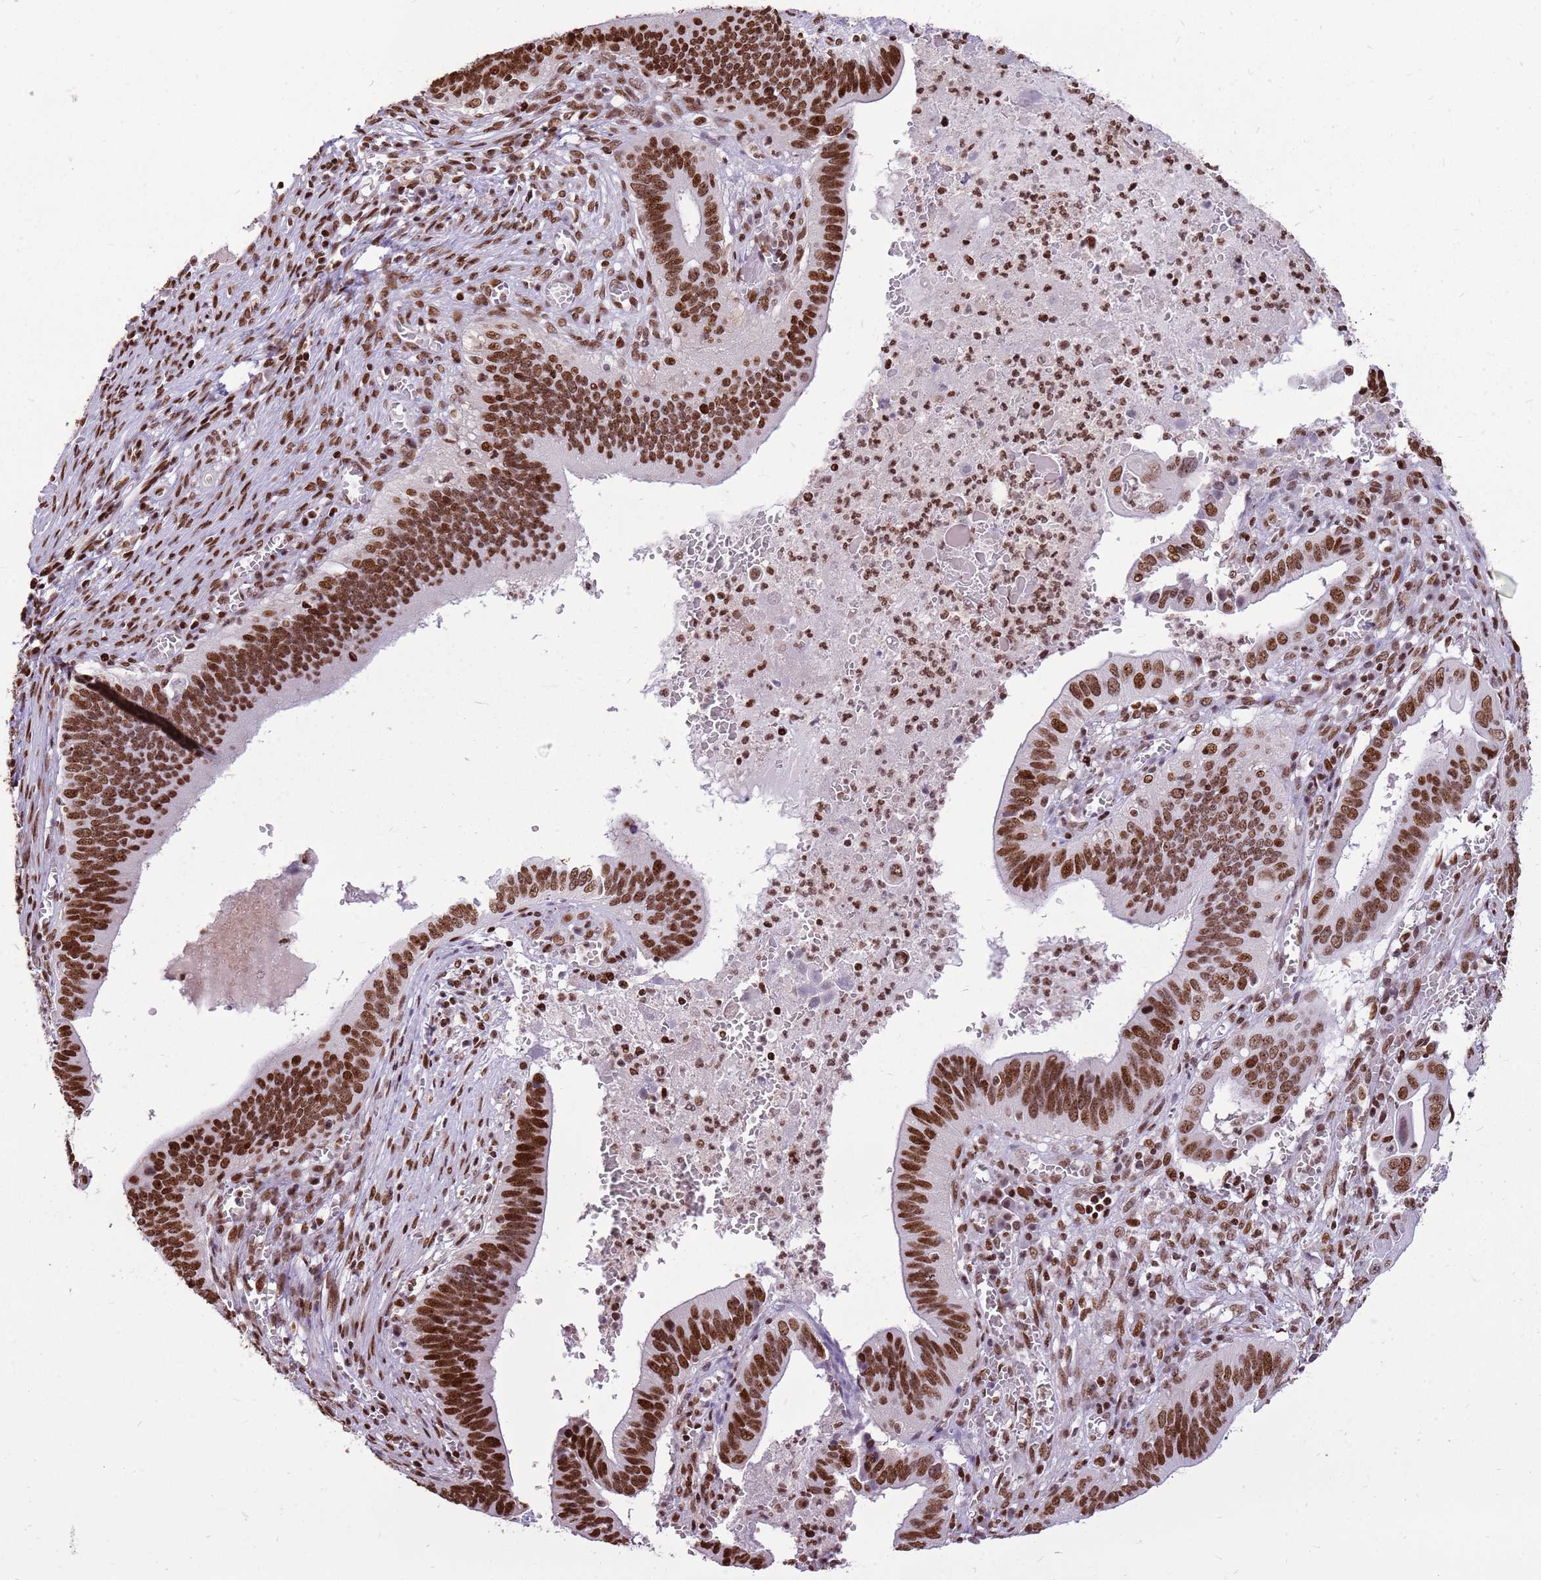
{"staining": {"intensity": "strong", "quantity": ">75%", "location": "nuclear"}, "tissue": "cervical cancer", "cell_type": "Tumor cells", "image_type": "cancer", "snomed": [{"axis": "morphology", "description": "Adenocarcinoma, NOS"}, {"axis": "topography", "description": "Cervix"}], "caption": "IHC histopathology image of neoplastic tissue: human cervical adenocarcinoma stained using immunohistochemistry (IHC) displays high levels of strong protein expression localized specifically in the nuclear of tumor cells, appearing as a nuclear brown color.", "gene": "WASHC4", "patient": {"sex": "female", "age": 42}}